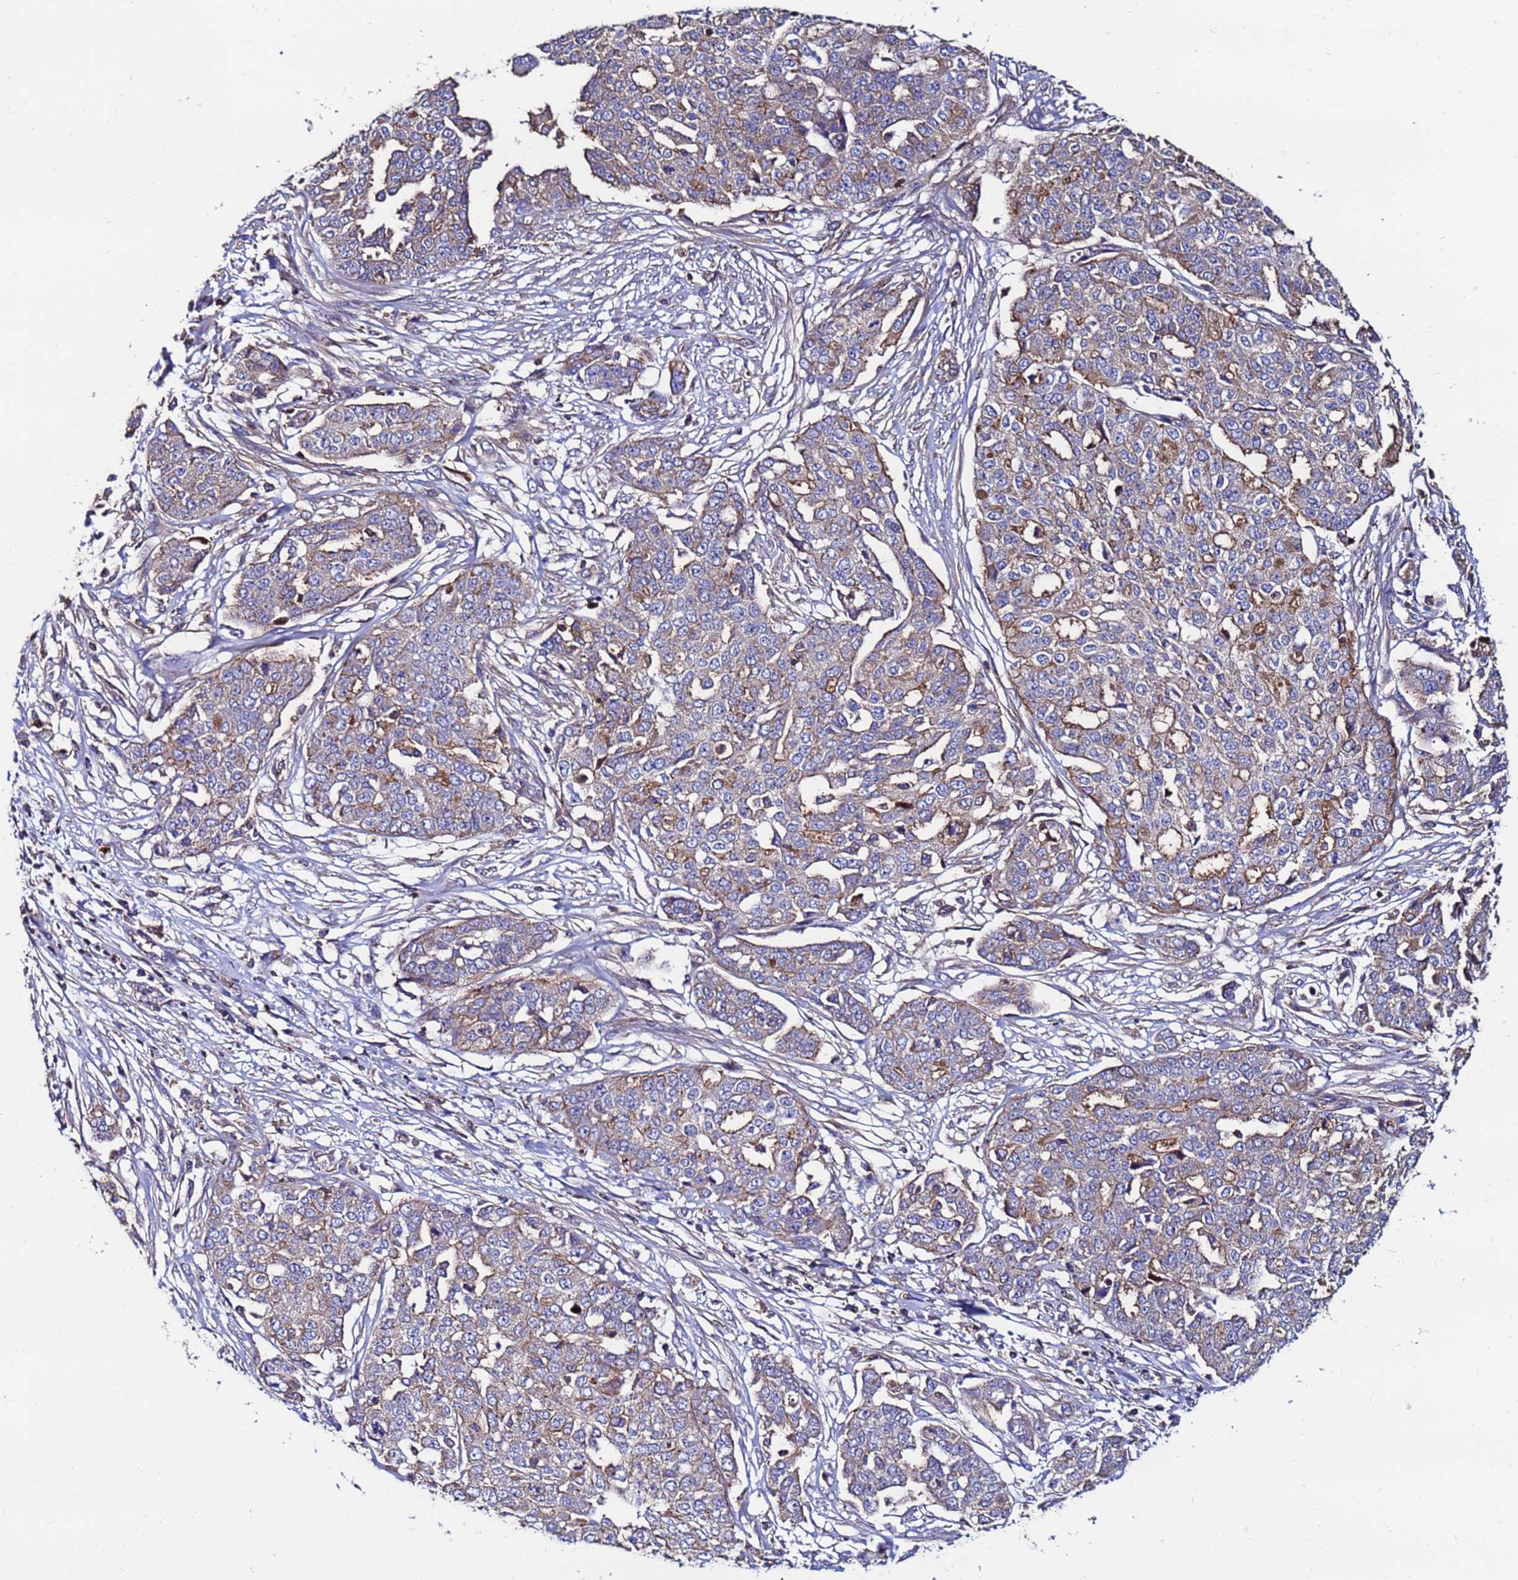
{"staining": {"intensity": "weak", "quantity": "25%-75%", "location": "cytoplasmic/membranous"}, "tissue": "ovarian cancer", "cell_type": "Tumor cells", "image_type": "cancer", "snomed": [{"axis": "morphology", "description": "Cystadenocarcinoma, serous, NOS"}, {"axis": "topography", "description": "Soft tissue"}, {"axis": "topography", "description": "Ovary"}], "caption": "Immunohistochemical staining of human serous cystadenocarcinoma (ovarian) displays low levels of weak cytoplasmic/membranous expression in approximately 25%-75% of tumor cells. (DAB IHC with brightfield microscopy, high magnification).", "gene": "POTEE", "patient": {"sex": "female", "age": 57}}